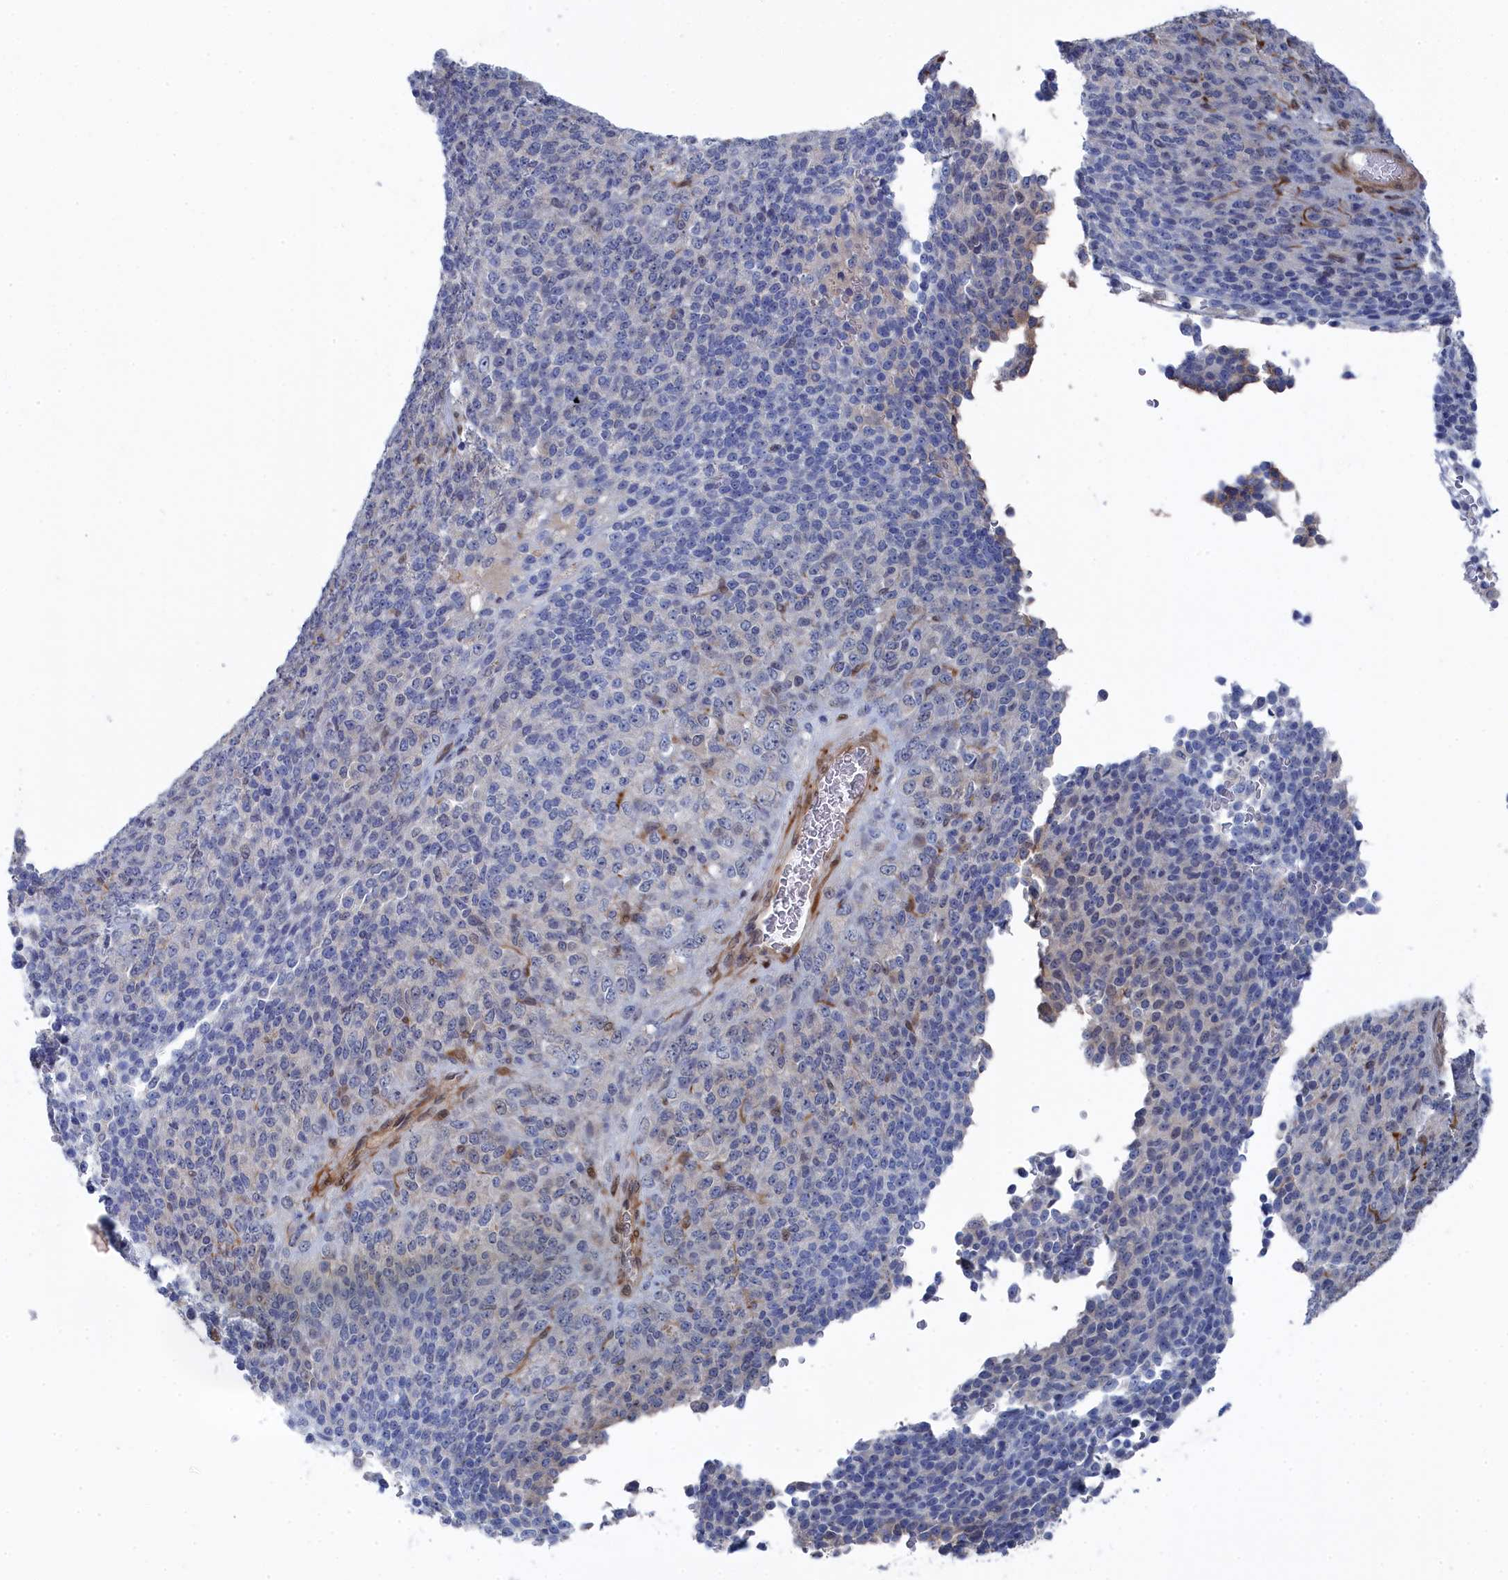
{"staining": {"intensity": "negative", "quantity": "none", "location": "none"}, "tissue": "melanoma", "cell_type": "Tumor cells", "image_type": "cancer", "snomed": [{"axis": "morphology", "description": "Malignant melanoma, Metastatic site"}, {"axis": "topography", "description": "Brain"}], "caption": "This is an immunohistochemistry photomicrograph of human malignant melanoma (metastatic site). There is no staining in tumor cells.", "gene": "IRGQ", "patient": {"sex": "female", "age": 56}}